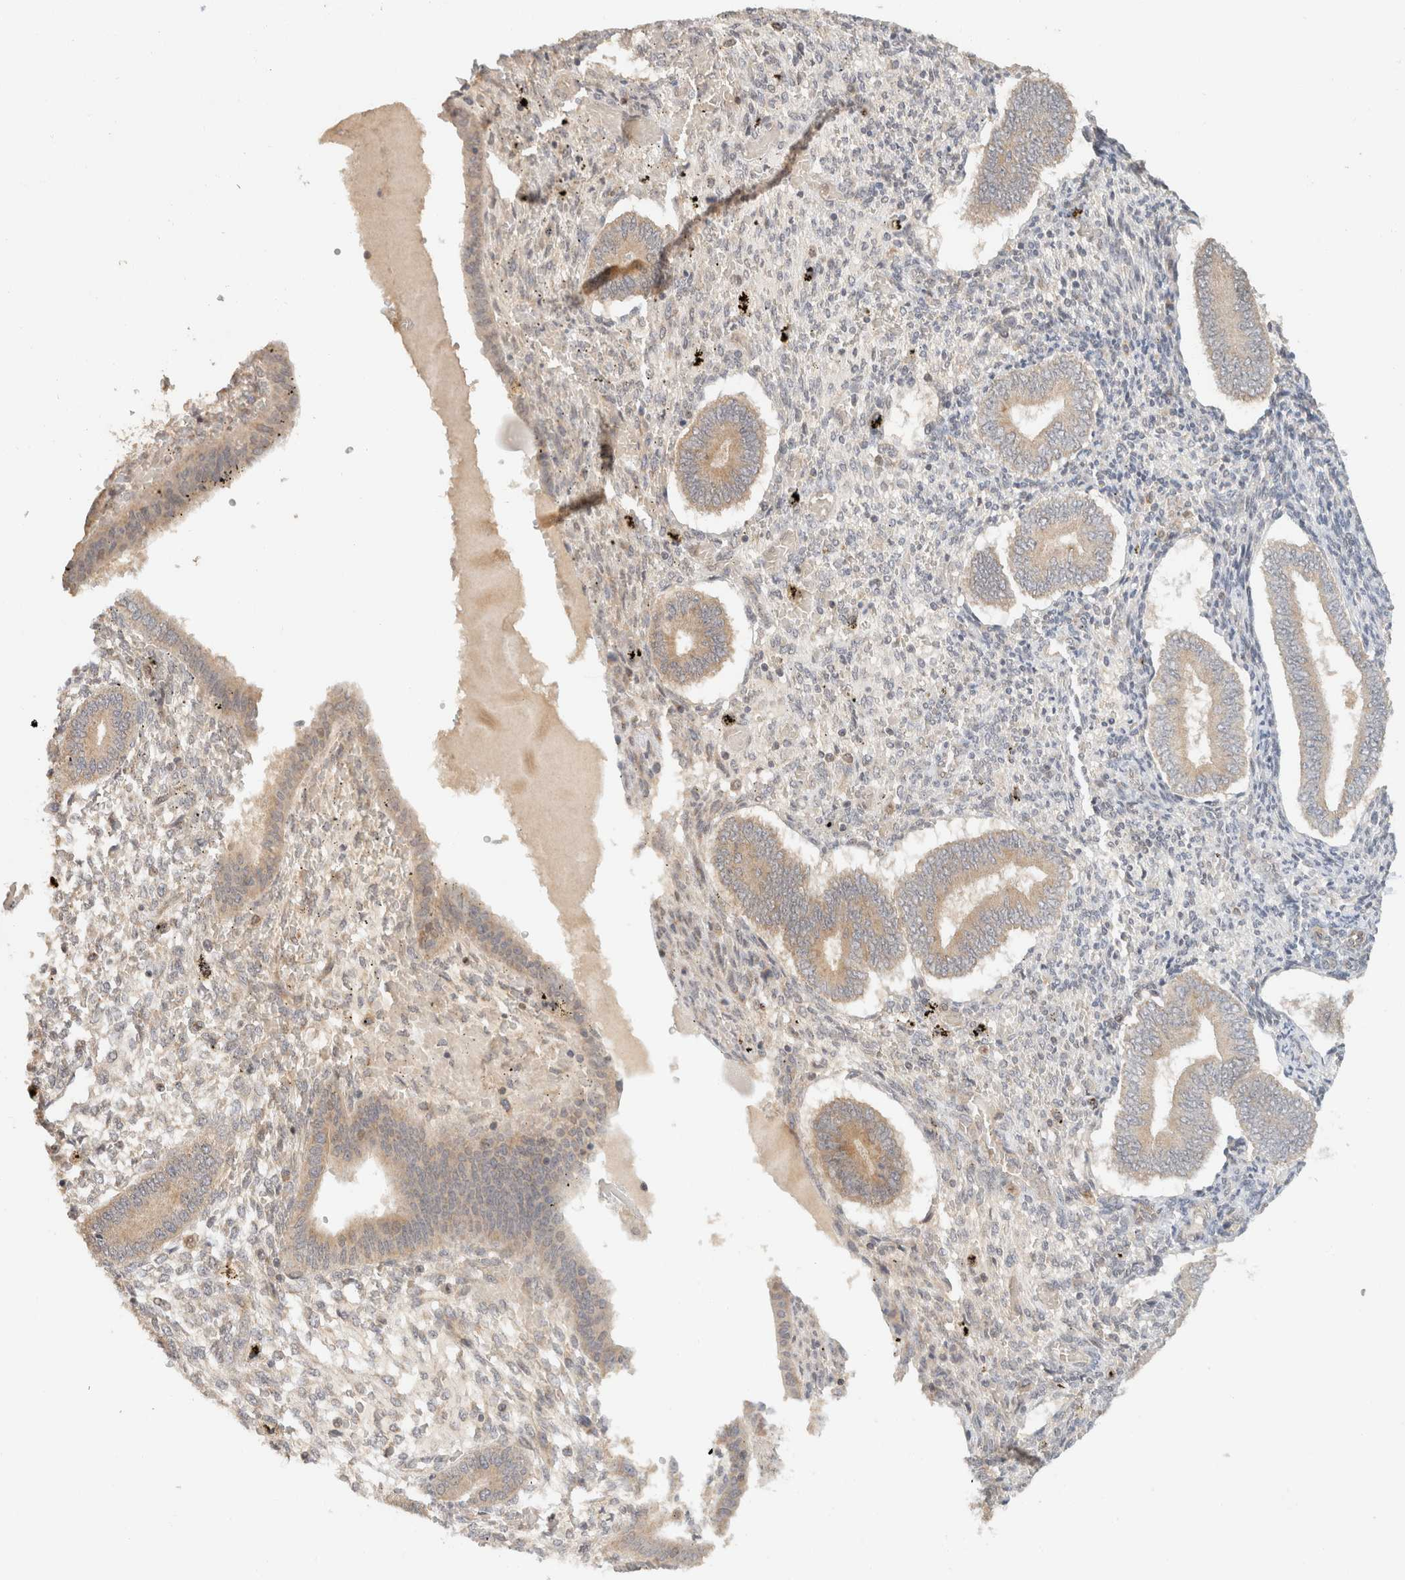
{"staining": {"intensity": "negative", "quantity": "none", "location": "none"}, "tissue": "endometrium", "cell_type": "Cells in endometrial stroma", "image_type": "normal", "snomed": [{"axis": "morphology", "description": "Normal tissue, NOS"}, {"axis": "topography", "description": "Endometrium"}], "caption": "Immunohistochemistry of unremarkable endometrium displays no expression in cells in endometrial stroma. (Stains: DAB (3,3'-diaminobenzidine) immunohistochemistry with hematoxylin counter stain, Microscopy: brightfield microscopy at high magnification).", "gene": "TACC1", "patient": {"sex": "female", "age": 42}}